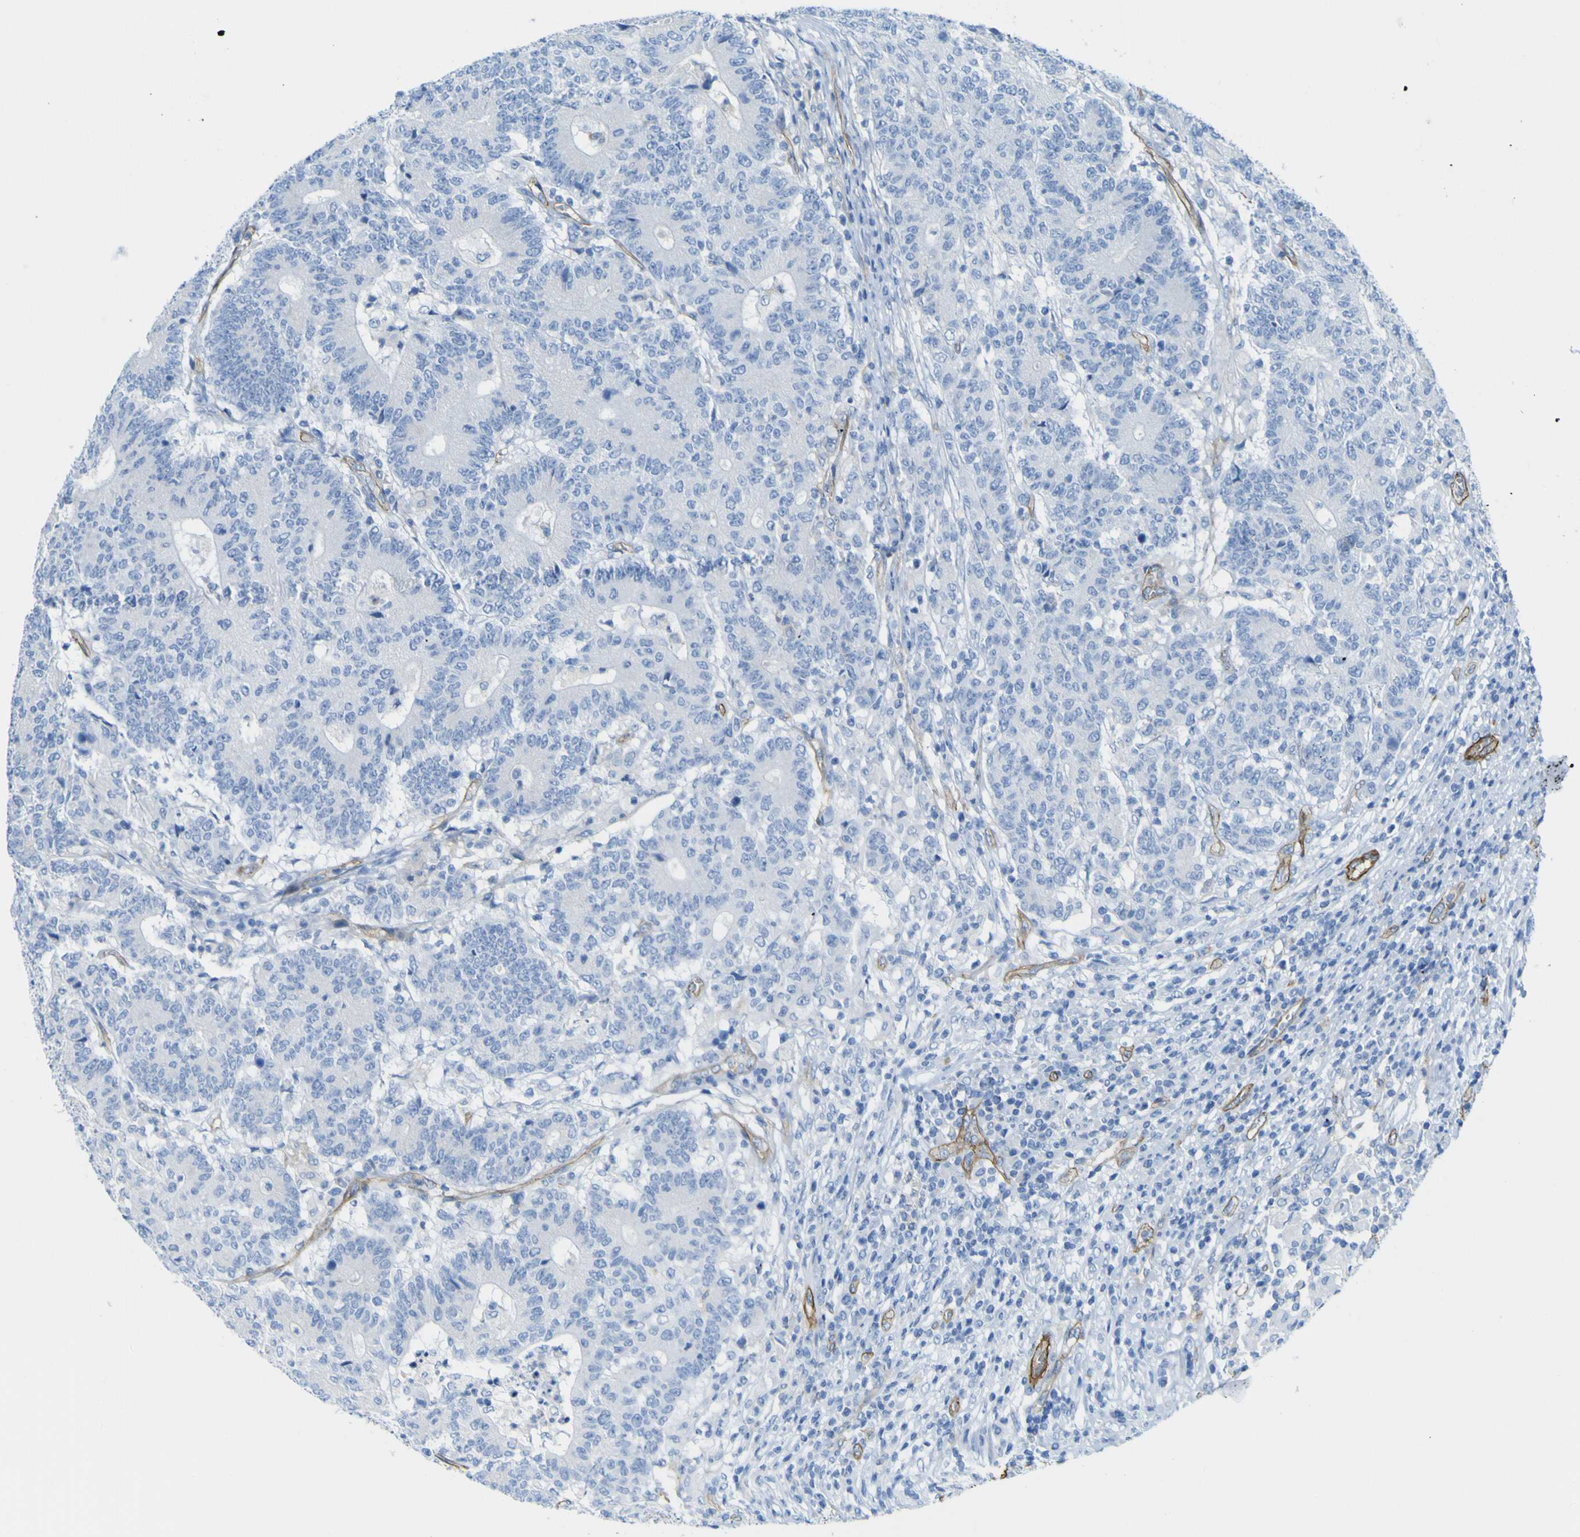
{"staining": {"intensity": "negative", "quantity": "none", "location": "none"}, "tissue": "colorectal cancer", "cell_type": "Tumor cells", "image_type": "cancer", "snomed": [{"axis": "morphology", "description": "Normal tissue, NOS"}, {"axis": "morphology", "description": "Adenocarcinoma, NOS"}, {"axis": "topography", "description": "Colon"}], "caption": "This is a micrograph of immunohistochemistry staining of colorectal cancer (adenocarcinoma), which shows no positivity in tumor cells. (Immunohistochemistry, brightfield microscopy, high magnification).", "gene": "CD93", "patient": {"sex": "female", "age": 75}}